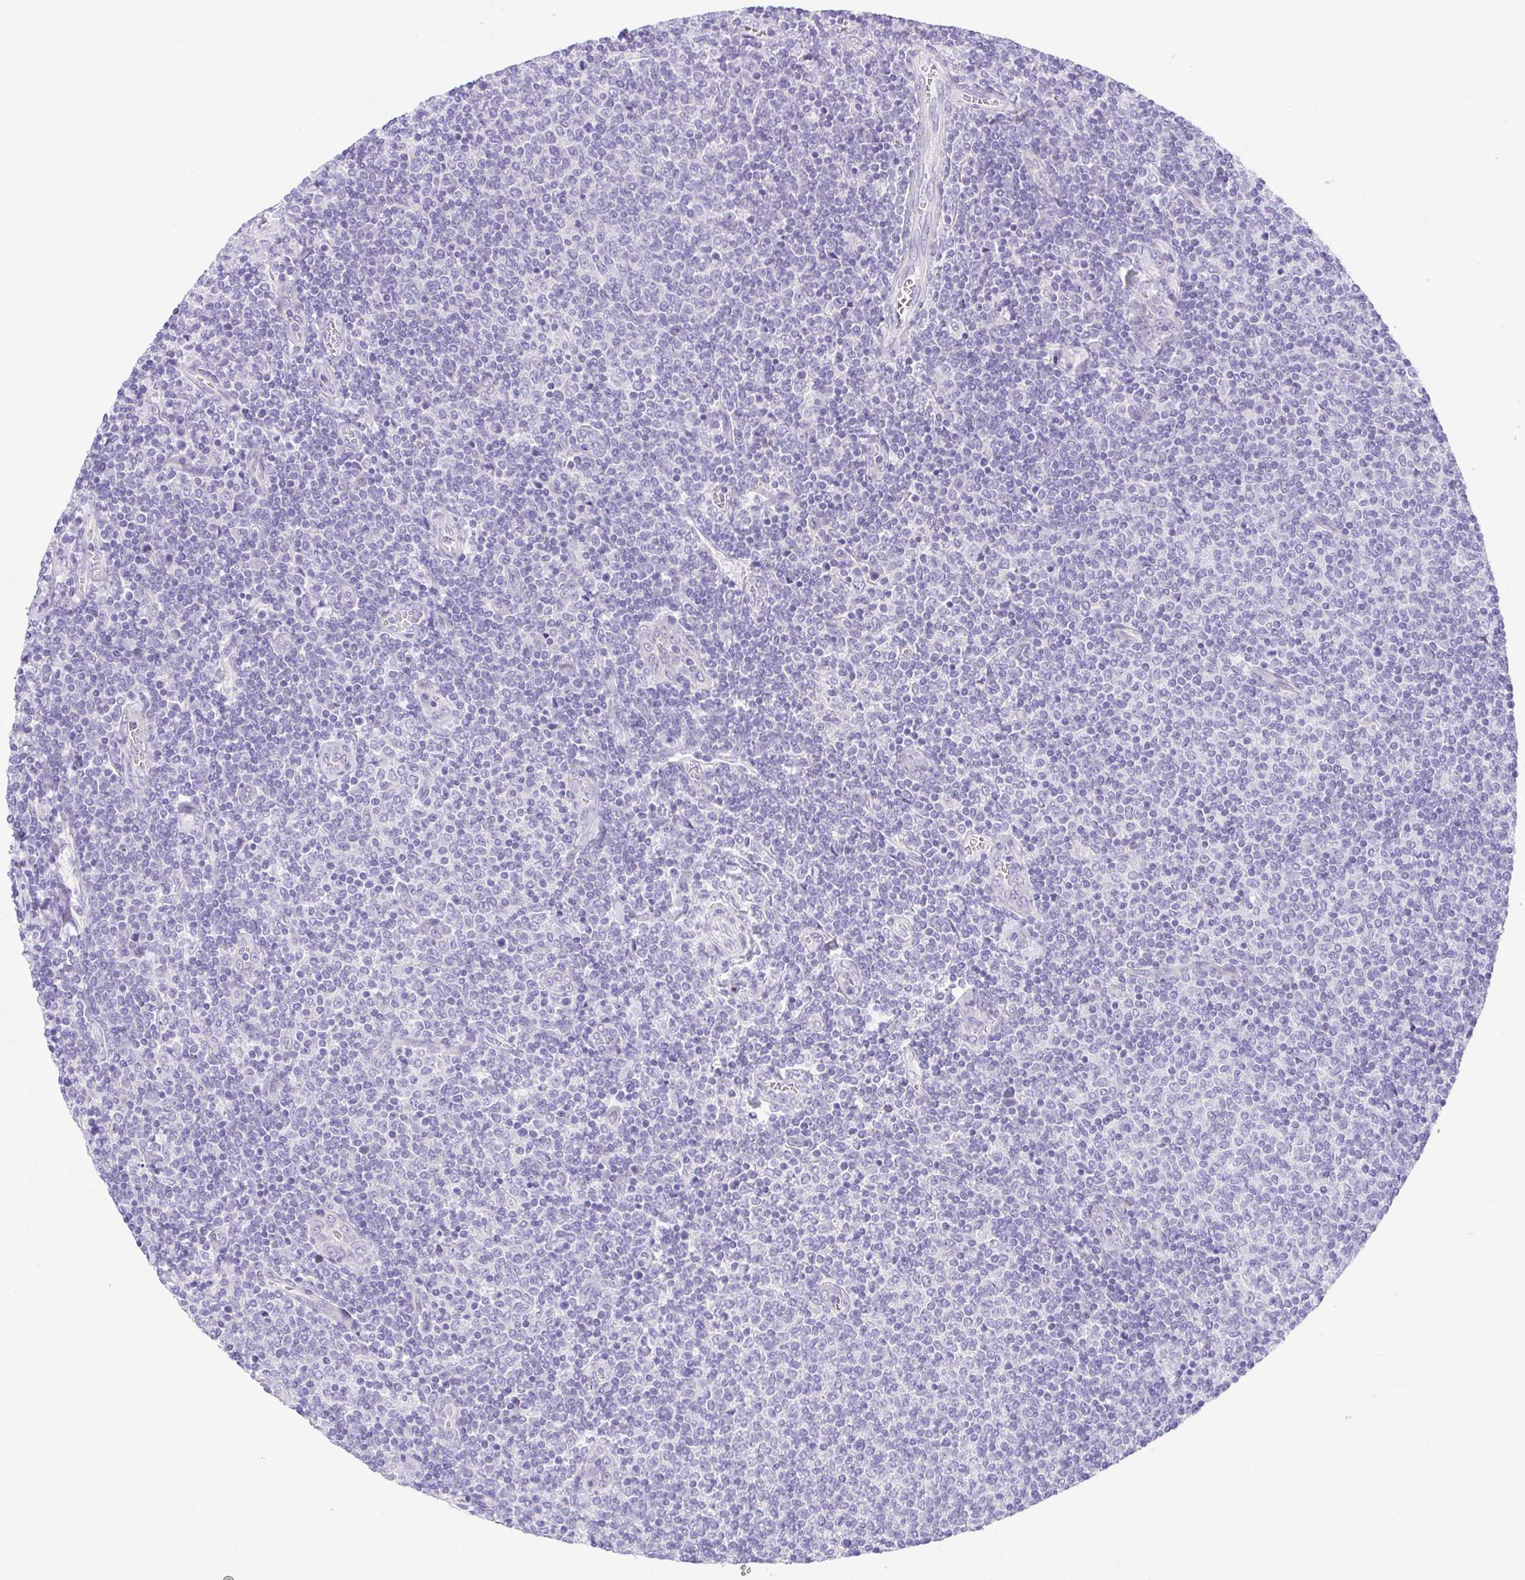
{"staining": {"intensity": "negative", "quantity": "none", "location": "none"}, "tissue": "lymphoma", "cell_type": "Tumor cells", "image_type": "cancer", "snomed": [{"axis": "morphology", "description": "Malignant lymphoma, non-Hodgkin's type, Low grade"}, {"axis": "topography", "description": "Lymph node"}], "caption": "A high-resolution image shows immunohistochemistry (IHC) staining of low-grade malignant lymphoma, non-Hodgkin's type, which exhibits no significant expression in tumor cells.", "gene": "LUZP4", "patient": {"sex": "male", "age": 52}}